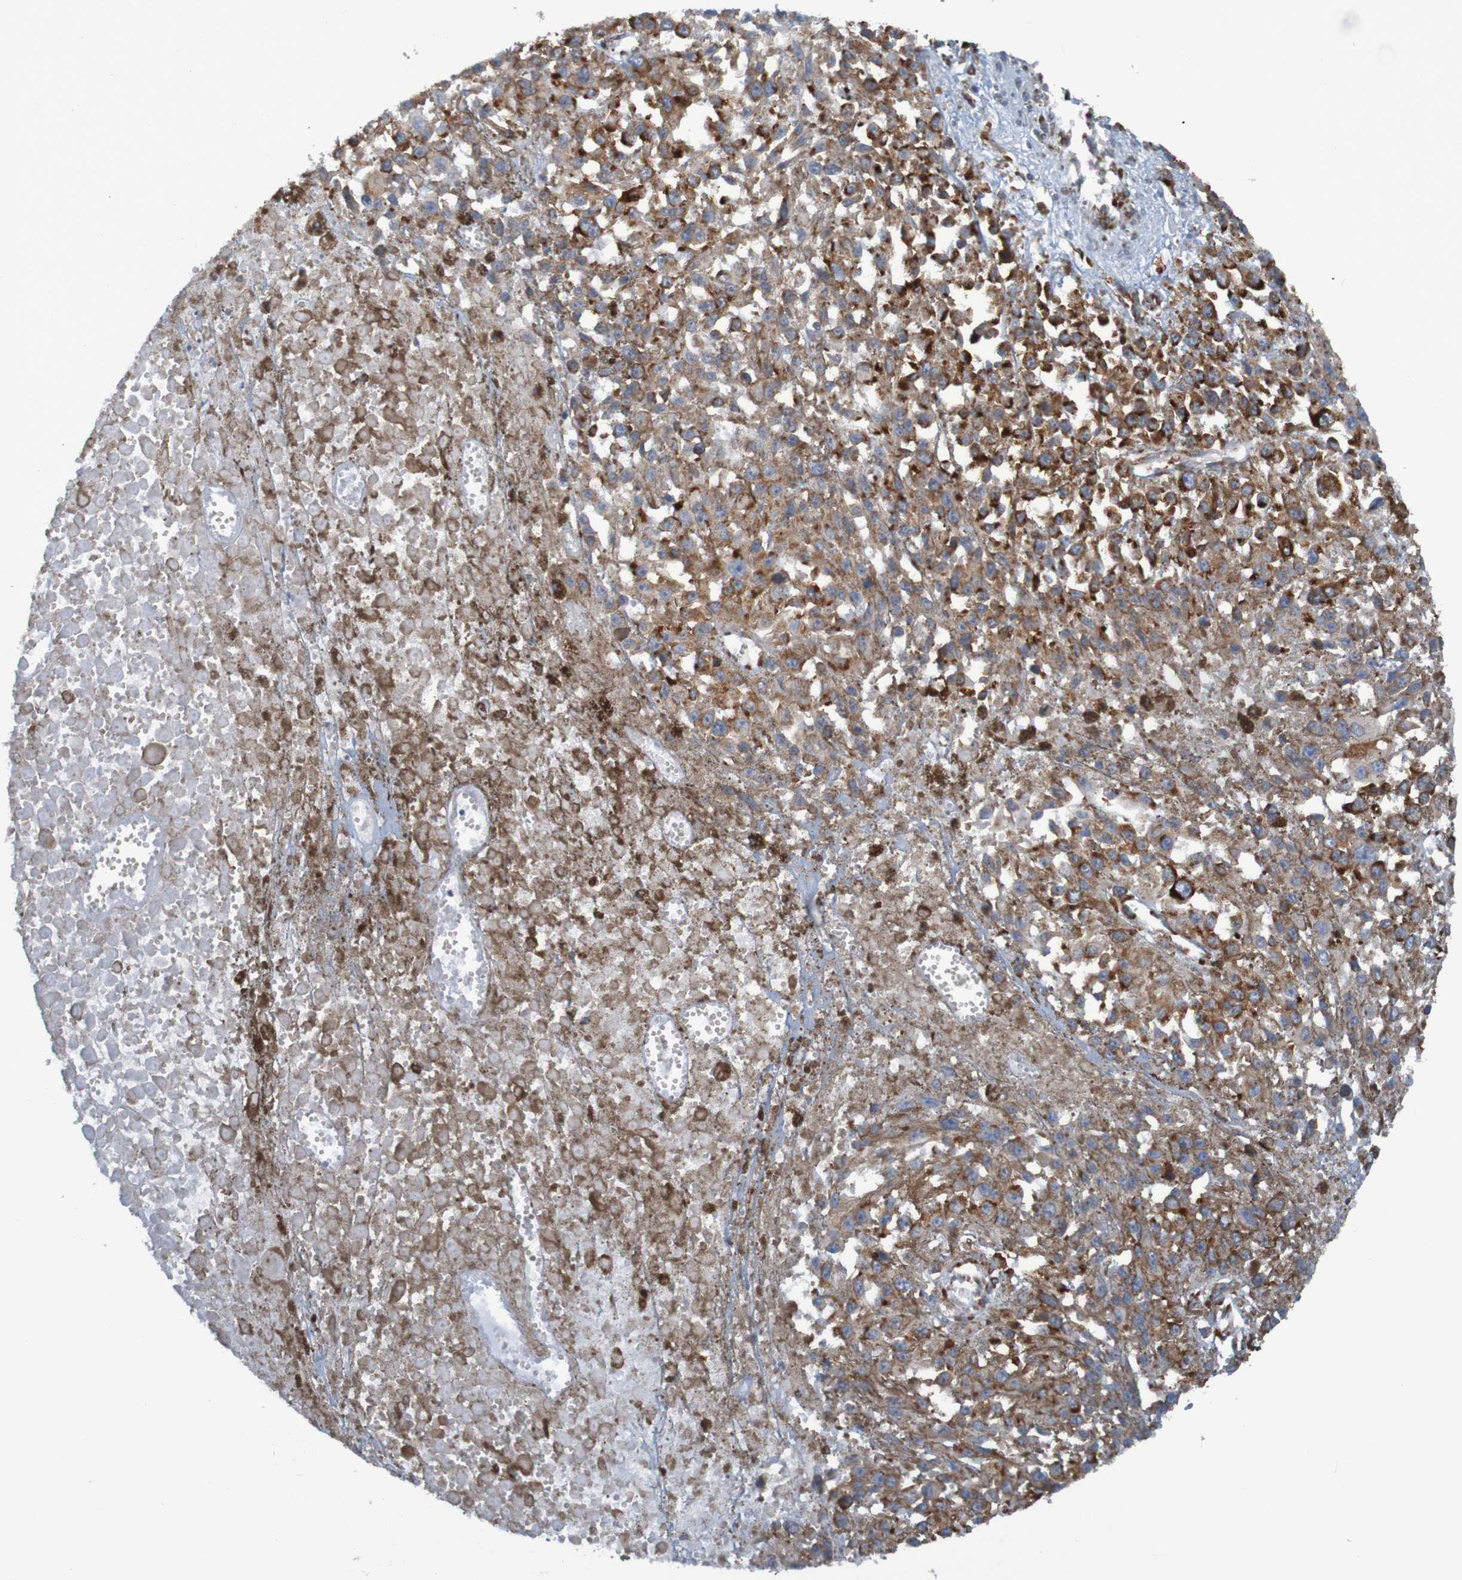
{"staining": {"intensity": "weak", "quantity": ">75%", "location": "cytoplasmic/membranous"}, "tissue": "melanoma", "cell_type": "Tumor cells", "image_type": "cancer", "snomed": [{"axis": "morphology", "description": "Malignant melanoma, Metastatic site"}, {"axis": "topography", "description": "Lymph node"}], "caption": "Immunohistochemistry (DAB (3,3'-diaminobenzidine)) staining of human malignant melanoma (metastatic site) exhibits weak cytoplasmic/membranous protein staining in approximately >75% of tumor cells.", "gene": "SSR1", "patient": {"sex": "male", "age": 59}}